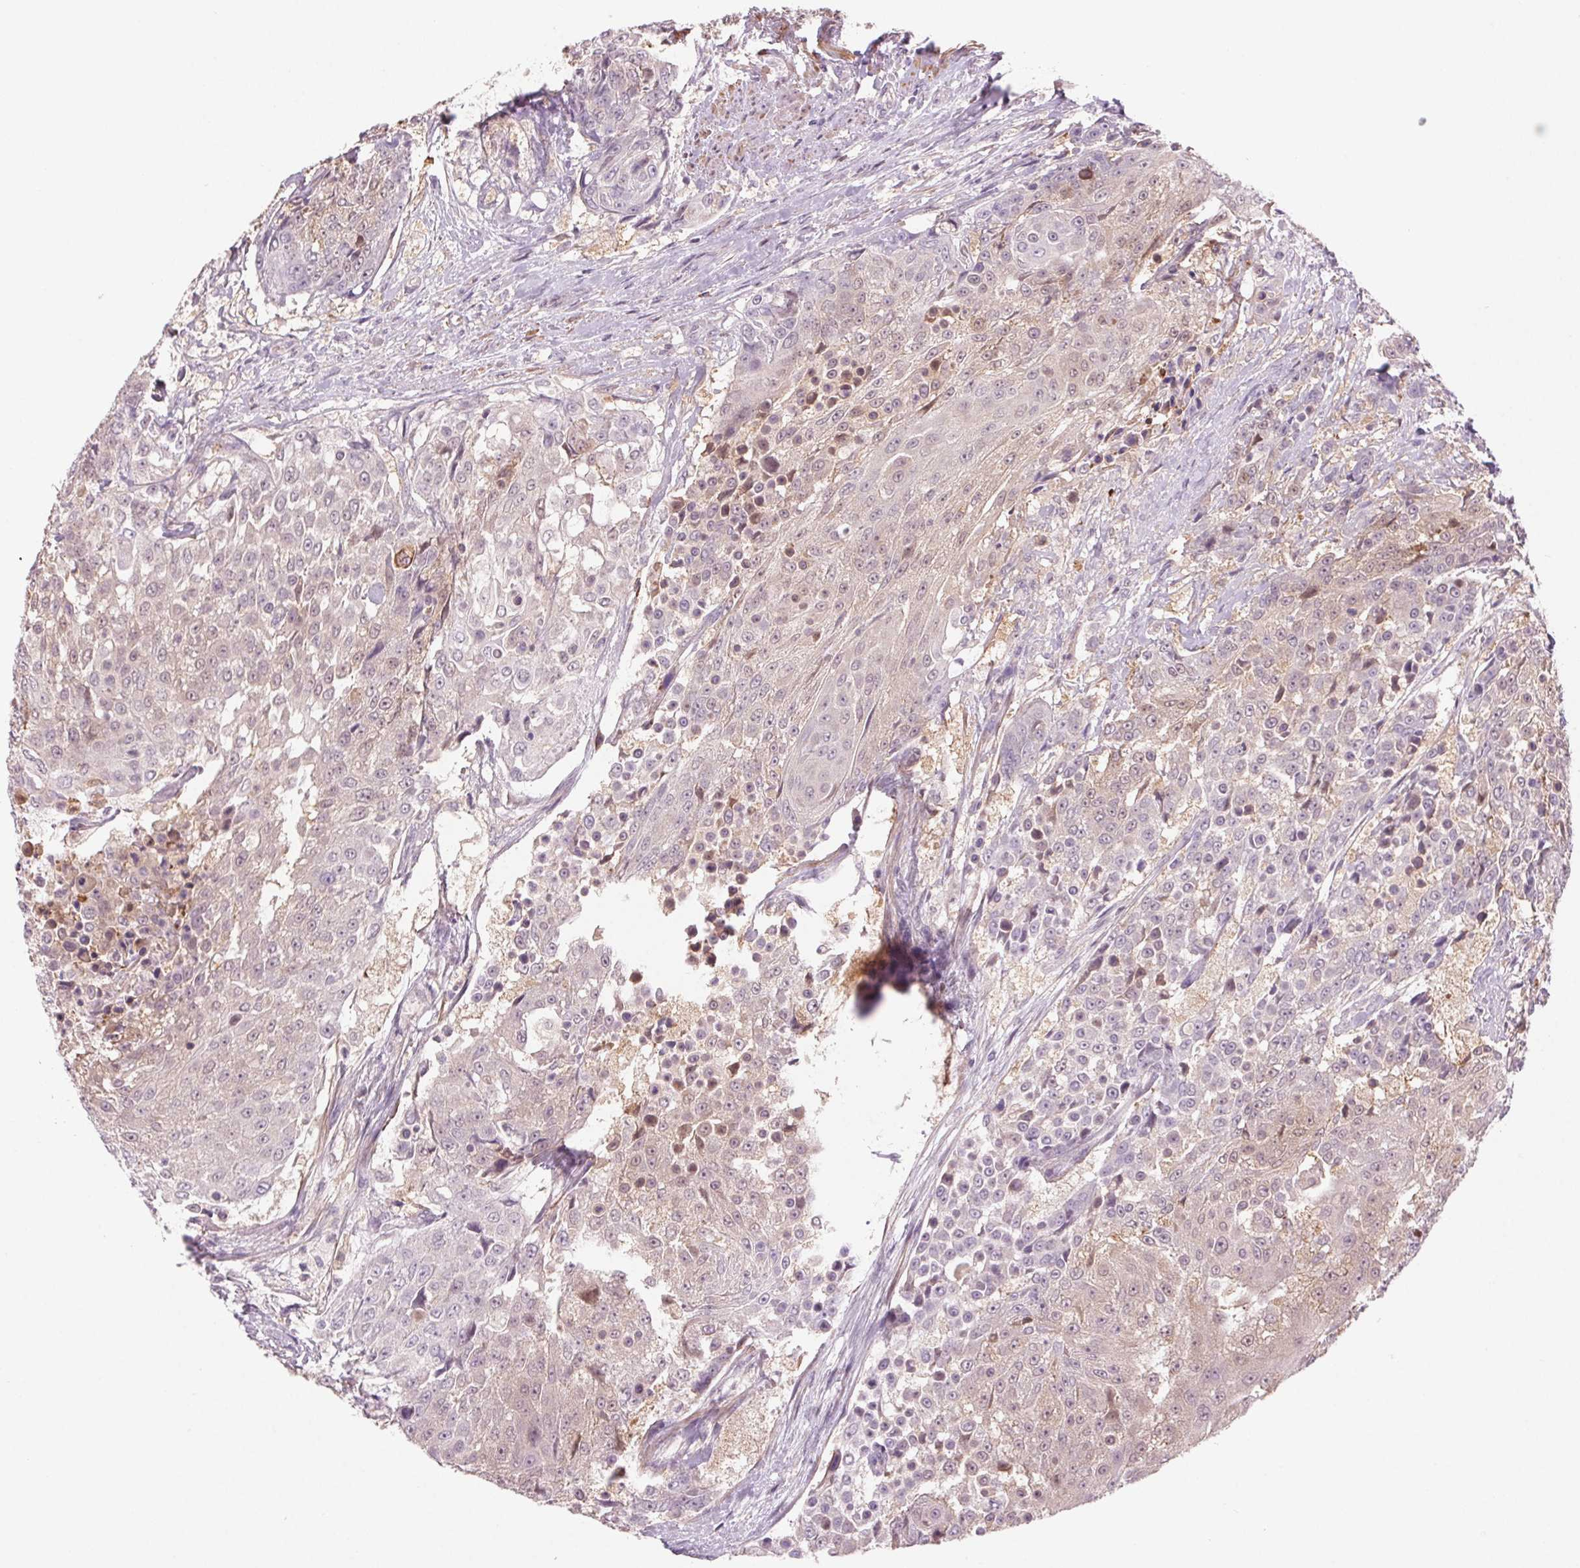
{"staining": {"intensity": "negative", "quantity": "none", "location": "none"}, "tissue": "urothelial cancer", "cell_type": "Tumor cells", "image_type": "cancer", "snomed": [{"axis": "morphology", "description": "Urothelial carcinoma, High grade"}, {"axis": "topography", "description": "Urinary bladder"}], "caption": "Tumor cells show no significant protein expression in urothelial cancer.", "gene": "HHLA2", "patient": {"sex": "female", "age": 63}}